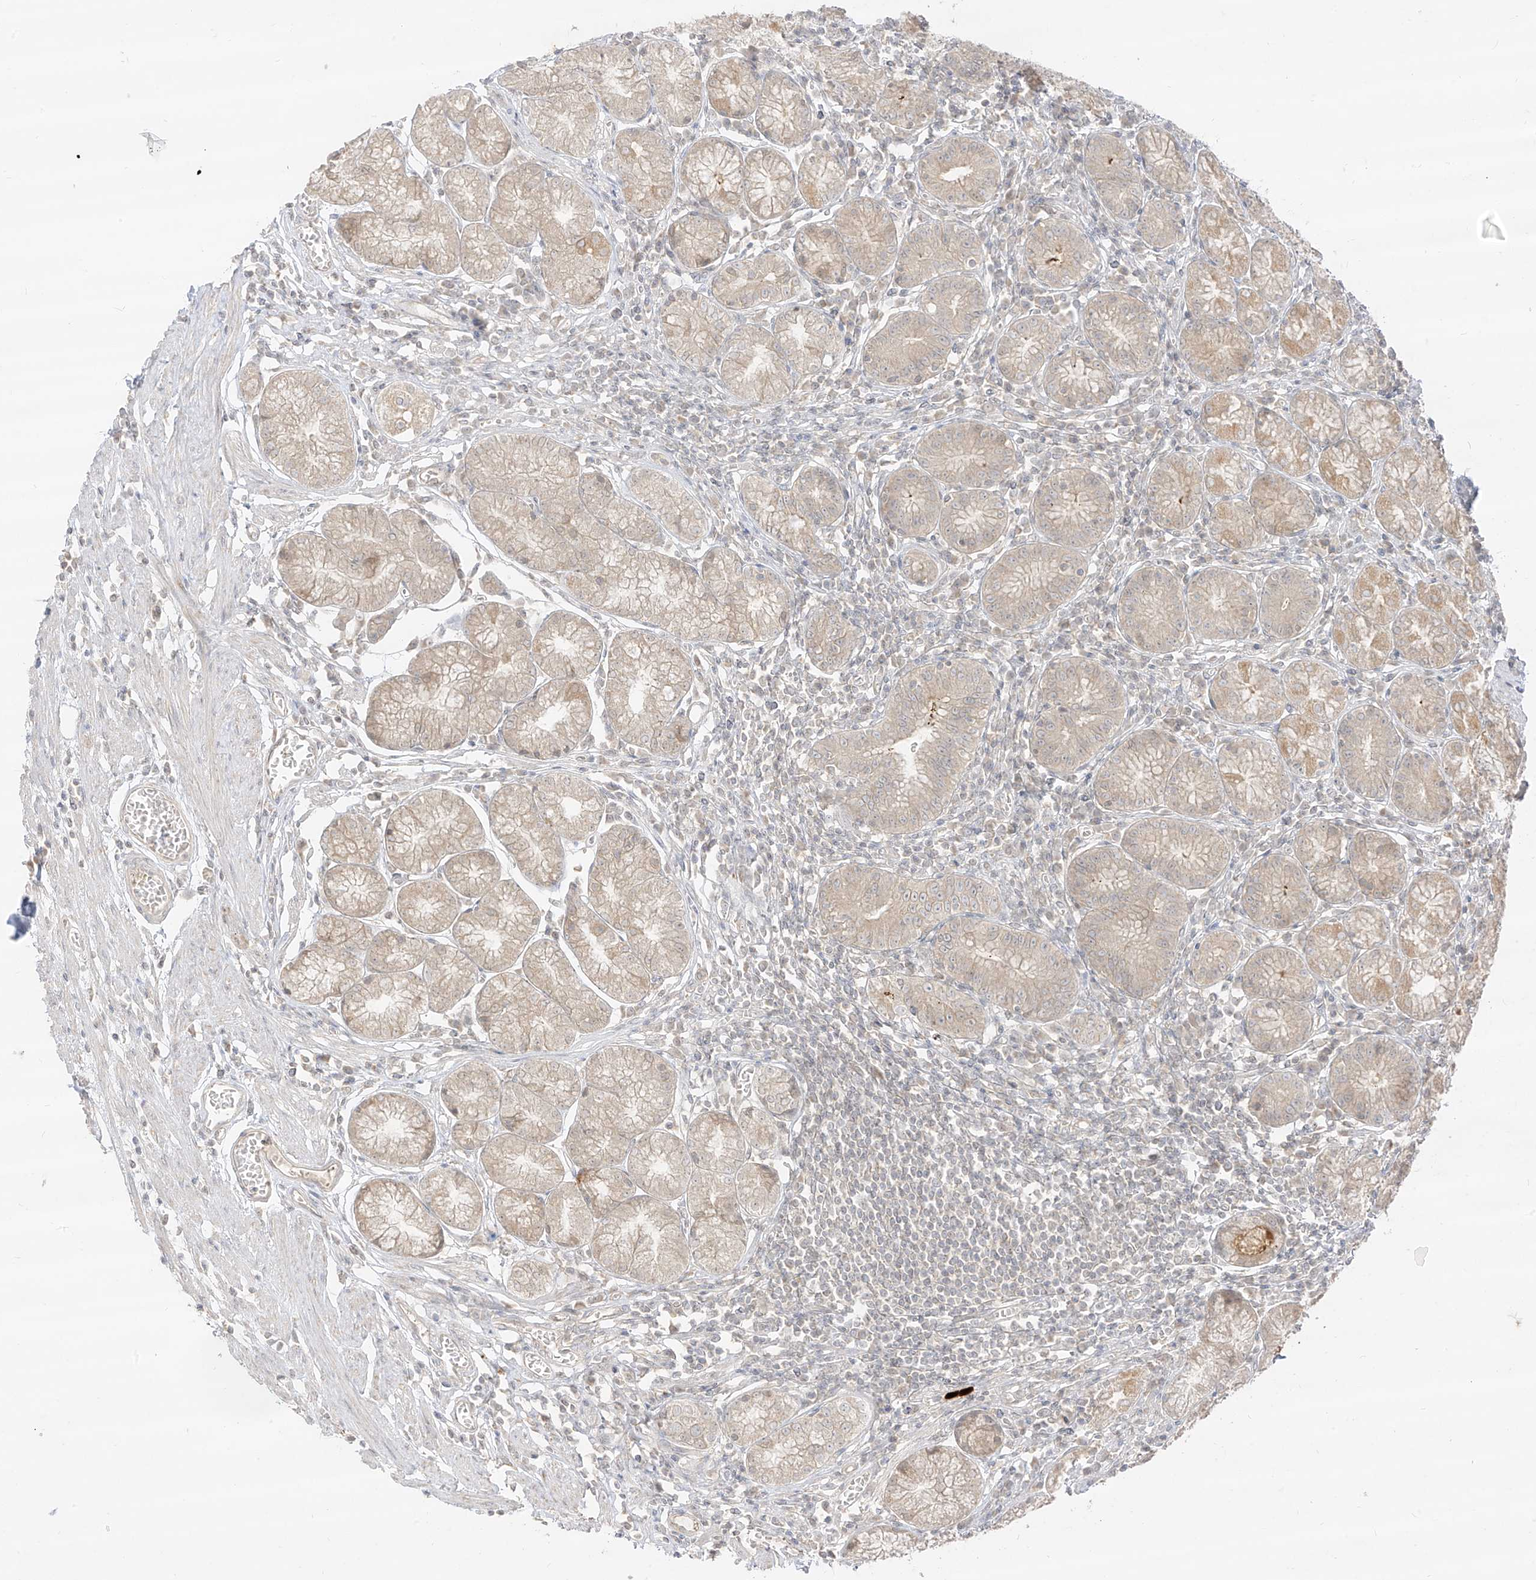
{"staining": {"intensity": "weak", "quantity": ">75%", "location": "cytoplasmic/membranous"}, "tissue": "stomach", "cell_type": "Glandular cells", "image_type": "normal", "snomed": [{"axis": "morphology", "description": "Normal tissue, NOS"}, {"axis": "topography", "description": "Stomach"}], "caption": "IHC staining of unremarkable stomach, which demonstrates low levels of weak cytoplasmic/membranous expression in approximately >75% of glandular cells indicating weak cytoplasmic/membranous protein staining. The staining was performed using DAB (3,3'-diaminobenzidine) (brown) for protein detection and nuclei were counterstained in hematoxylin (blue).", "gene": "LIPT1", "patient": {"sex": "male", "age": 55}}